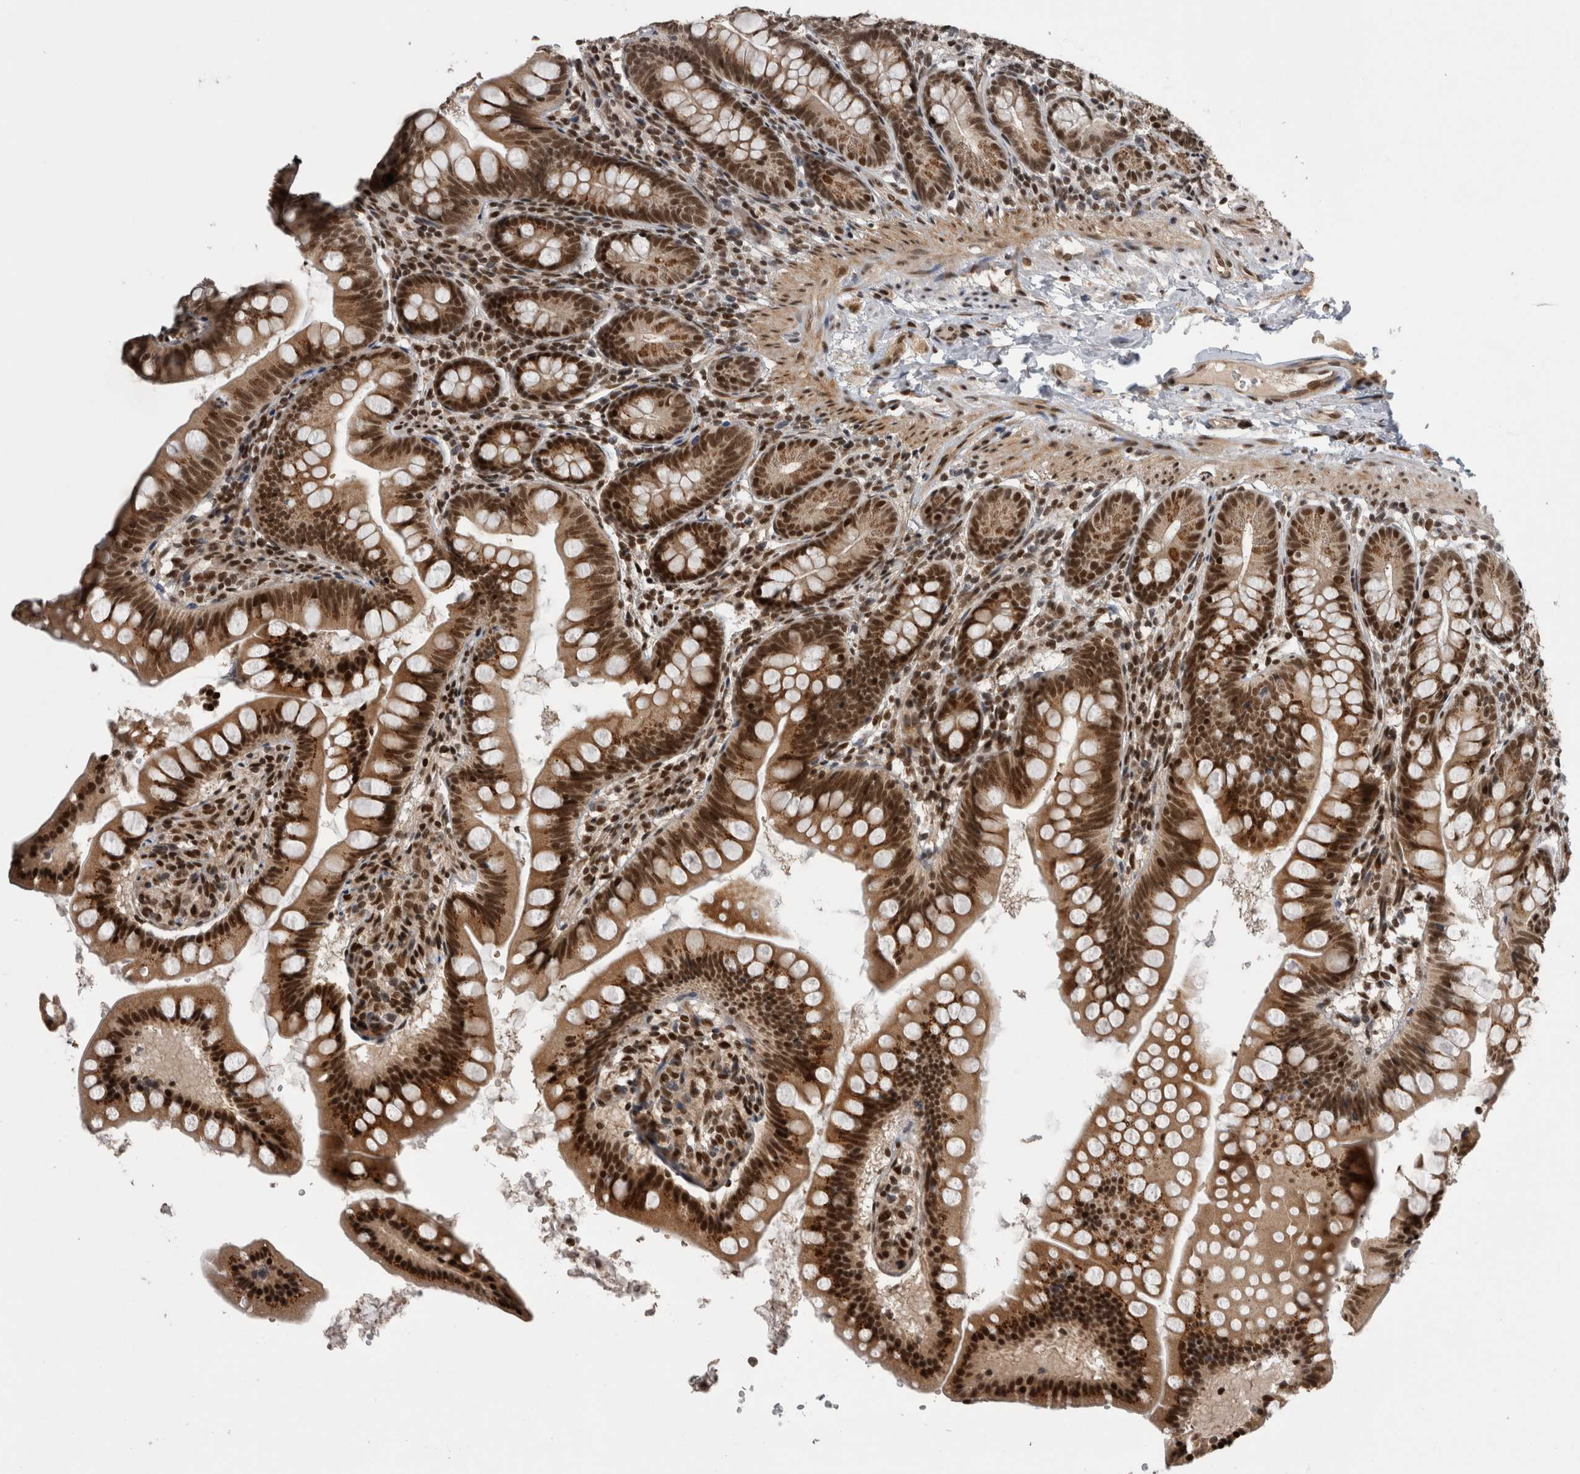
{"staining": {"intensity": "strong", "quantity": ">75%", "location": "cytoplasmic/membranous,nuclear"}, "tissue": "small intestine", "cell_type": "Glandular cells", "image_type": "normal", "snomed": [{"axis": "morphology", "description": "Normal tissue, NOS"}, {"axis": "topography", "description": "Small intestine"}], "caption": "IHC of benign human small intestine reveals high levels of strong cytoplasmic/membranous,nuclear staining in approximately >75% of glandular cells.", "gene": "CPSF2", "patient": {"sex": "male", "age": 7}}